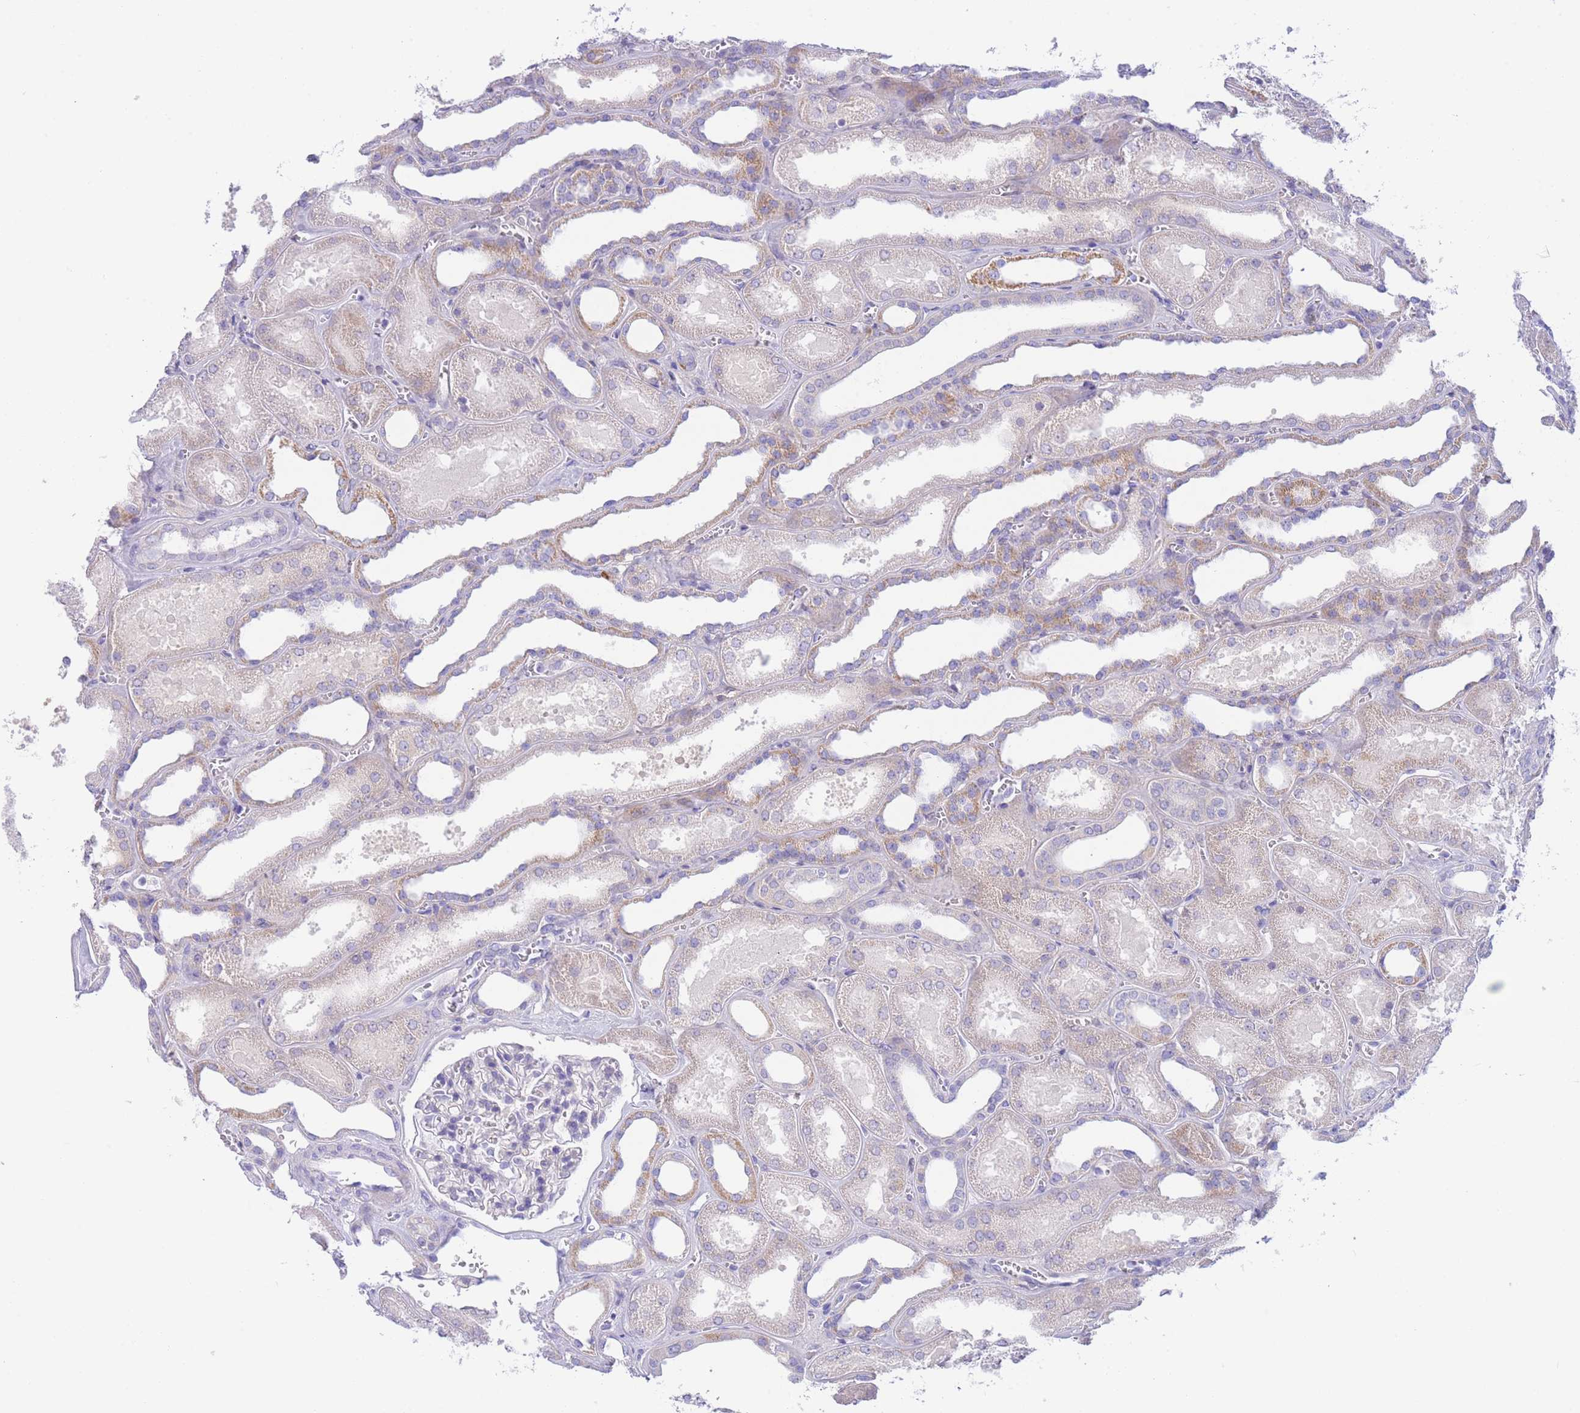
{"staining": {"intensity": "negative", "quantity": "none", "location": "none"}, "tissue": "kidney", "cell_type": "Cells in glomeruli", "image_type": "normal", "snomed": [{"axis": "morphology", "description": "Normal tissue, NOS"}, {"axis": "morphology", "description": "Adenocarcinoma, NOS"}, {"axis": "topography", "description": "Kidney"}], "caption": "IHC histopathology image of unremarkable kidney stained for a protein (brown), which shows no positivity in cells in glomeruli.", "gene": "PCDHB3", "patient": {"sex": "female", "age": 68}}